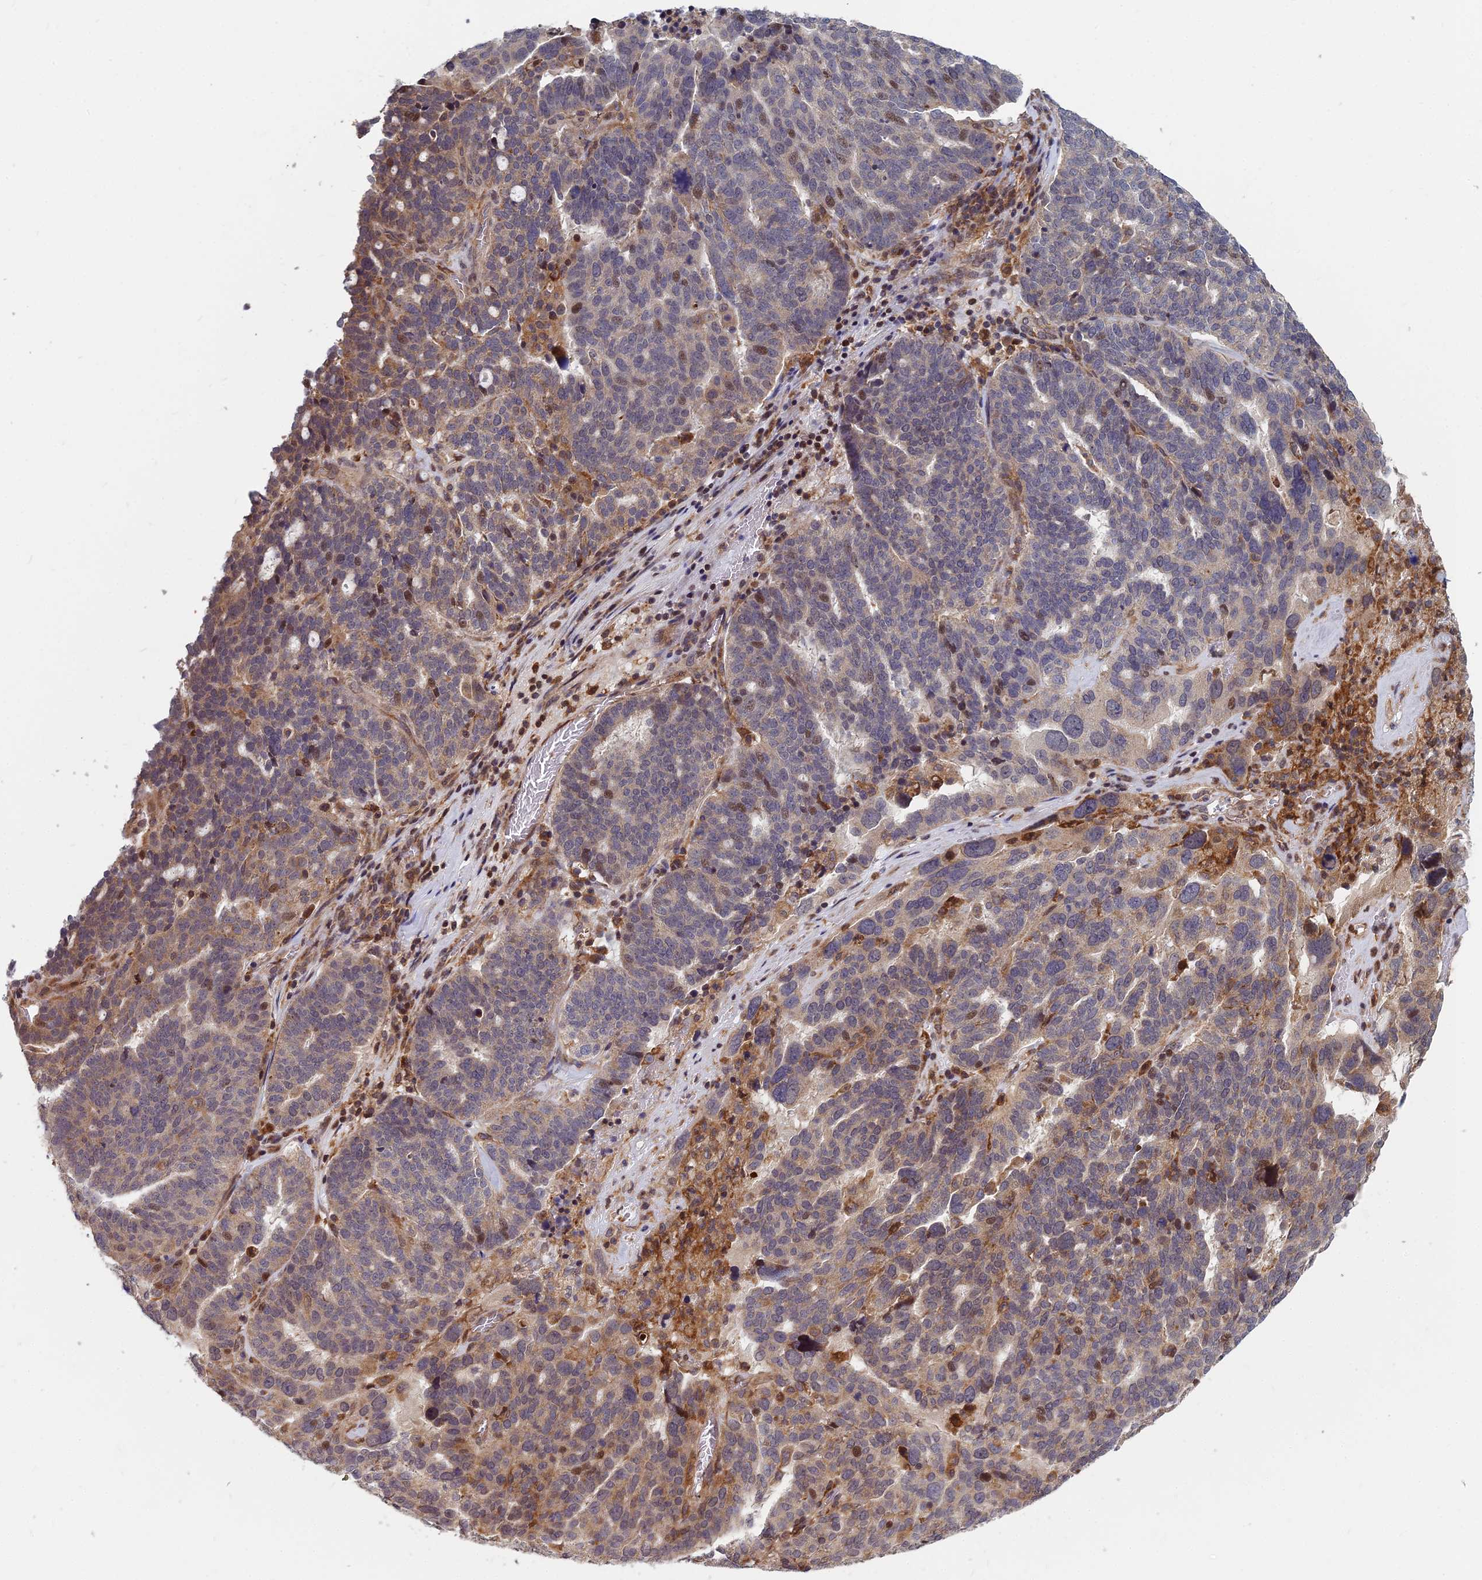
{"staining": {"intensity": "moderate", "quantity": "<25%", "location": "nuclear"}, "tissue": "ovarian cancer", "cell_type": "Tumor cells", "image_type": "cancer", "snomed": [{"axis": "morphology", "description": "Cystadenocarcinoma, serous, NOS"}, {"axis": "topography", "description": "Ovary"}], "caption": "Tumor cells exhibit low levels of moderate nuclear positivity in approximately <25% of cells in serous cystadenocarcinoma (ovarian).", "gene": "COMMD2", "patient": {"sex": "female", "age": 59}}